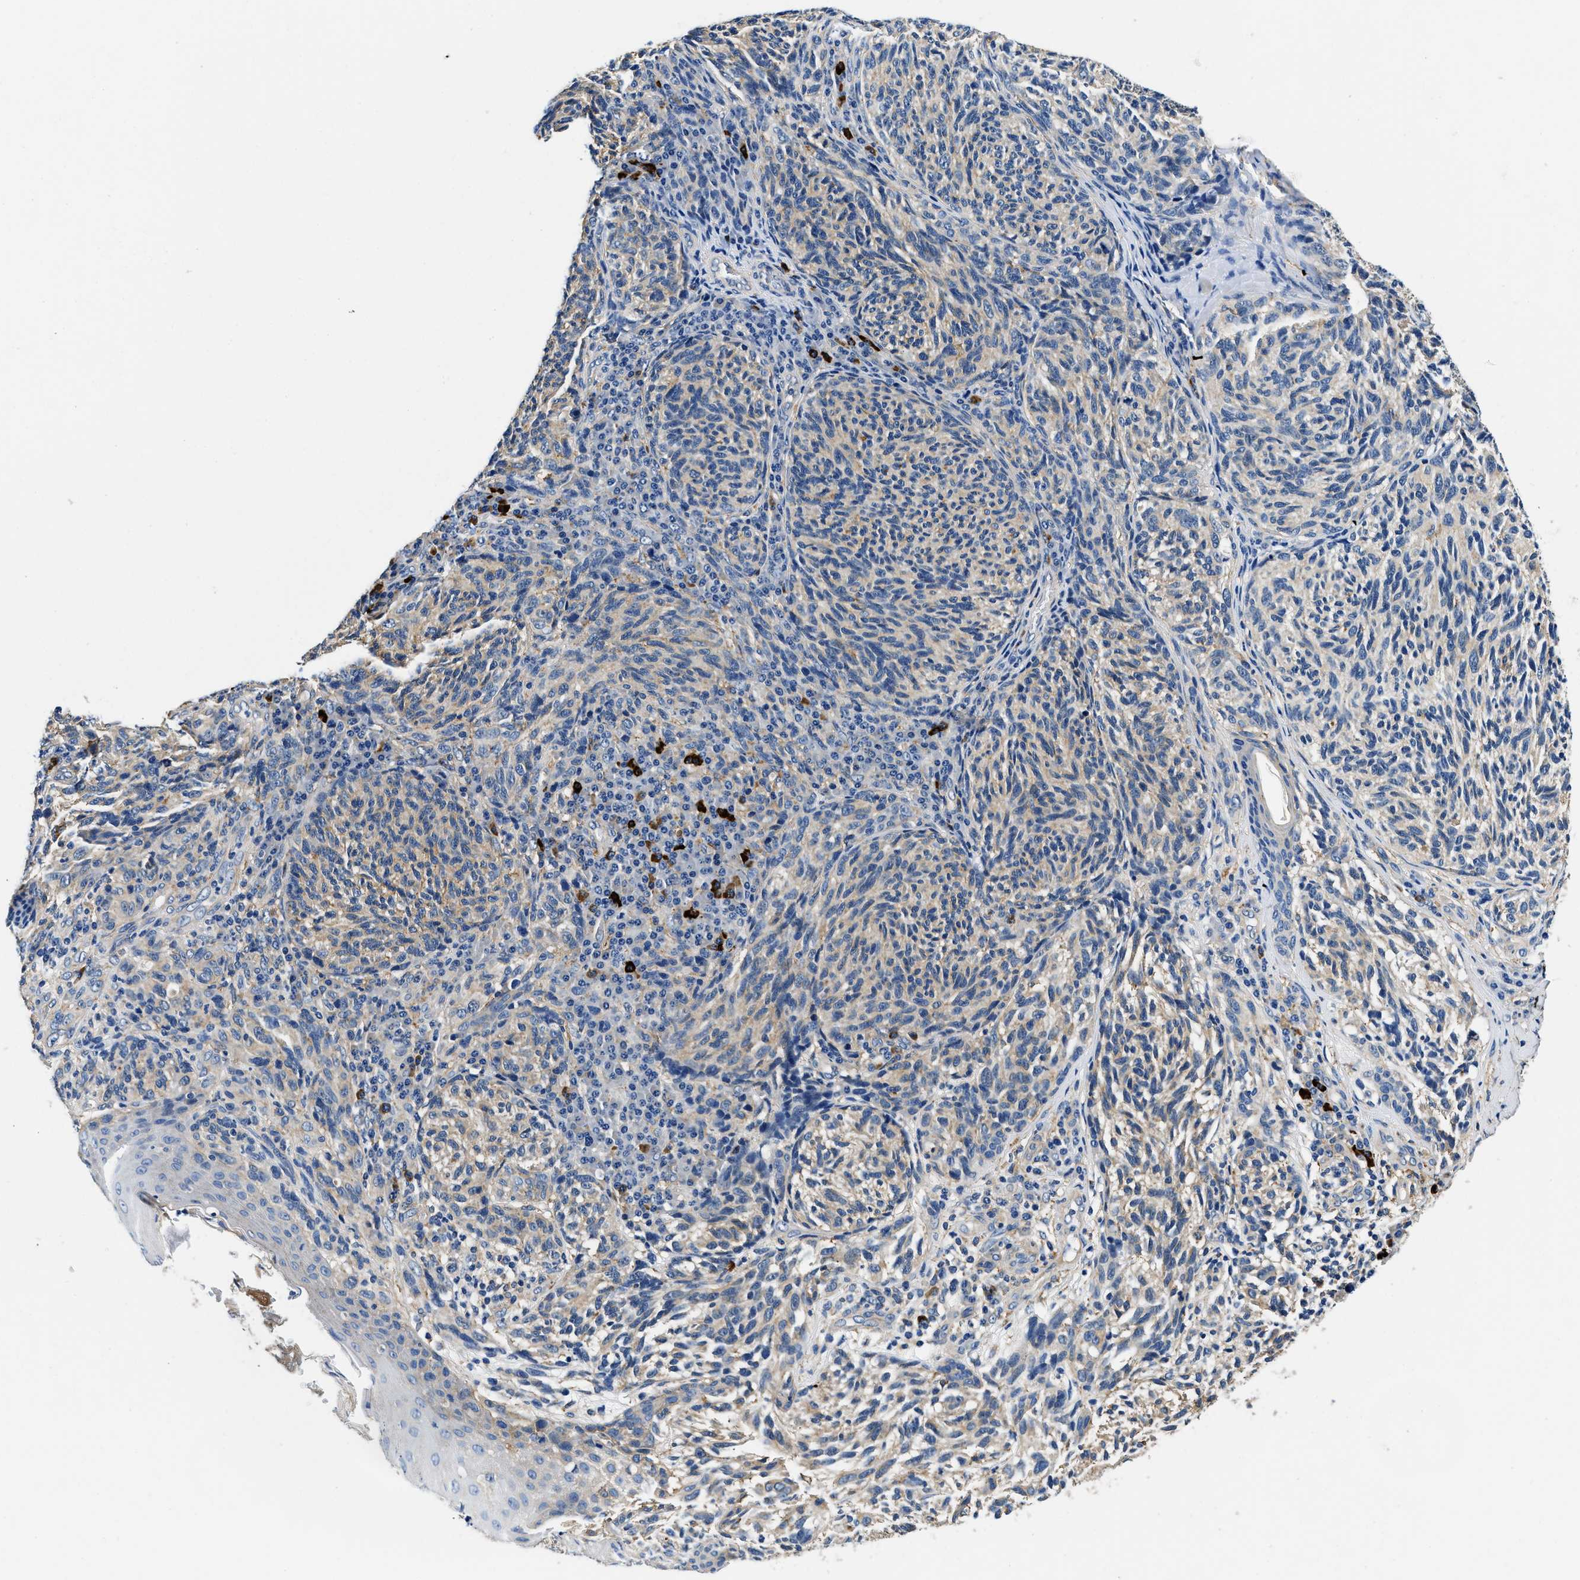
{"staining": {"intensity": "weak", "quantity": "25%-75%", "location": "cytoplasmic/membranous"}, "tissue": "melanoma", "cell_type": "Tumor cells", "image_type": "cancer", "snomed": [{"axis": "morphology", "description": "Malignant melanoma, NOS"}, {"axis": "topography", "description": "Skin"}], "caption": "DAB (3,3'-diaminobenzidine) immunohistochemical staining of human malignant melanoma shows weak cytoplasmic/membranous protein staining in approximately 25%-75% of tumor cells.", "gene": "ZFAND3", "patient": {"sex": "female", "age": 73}}